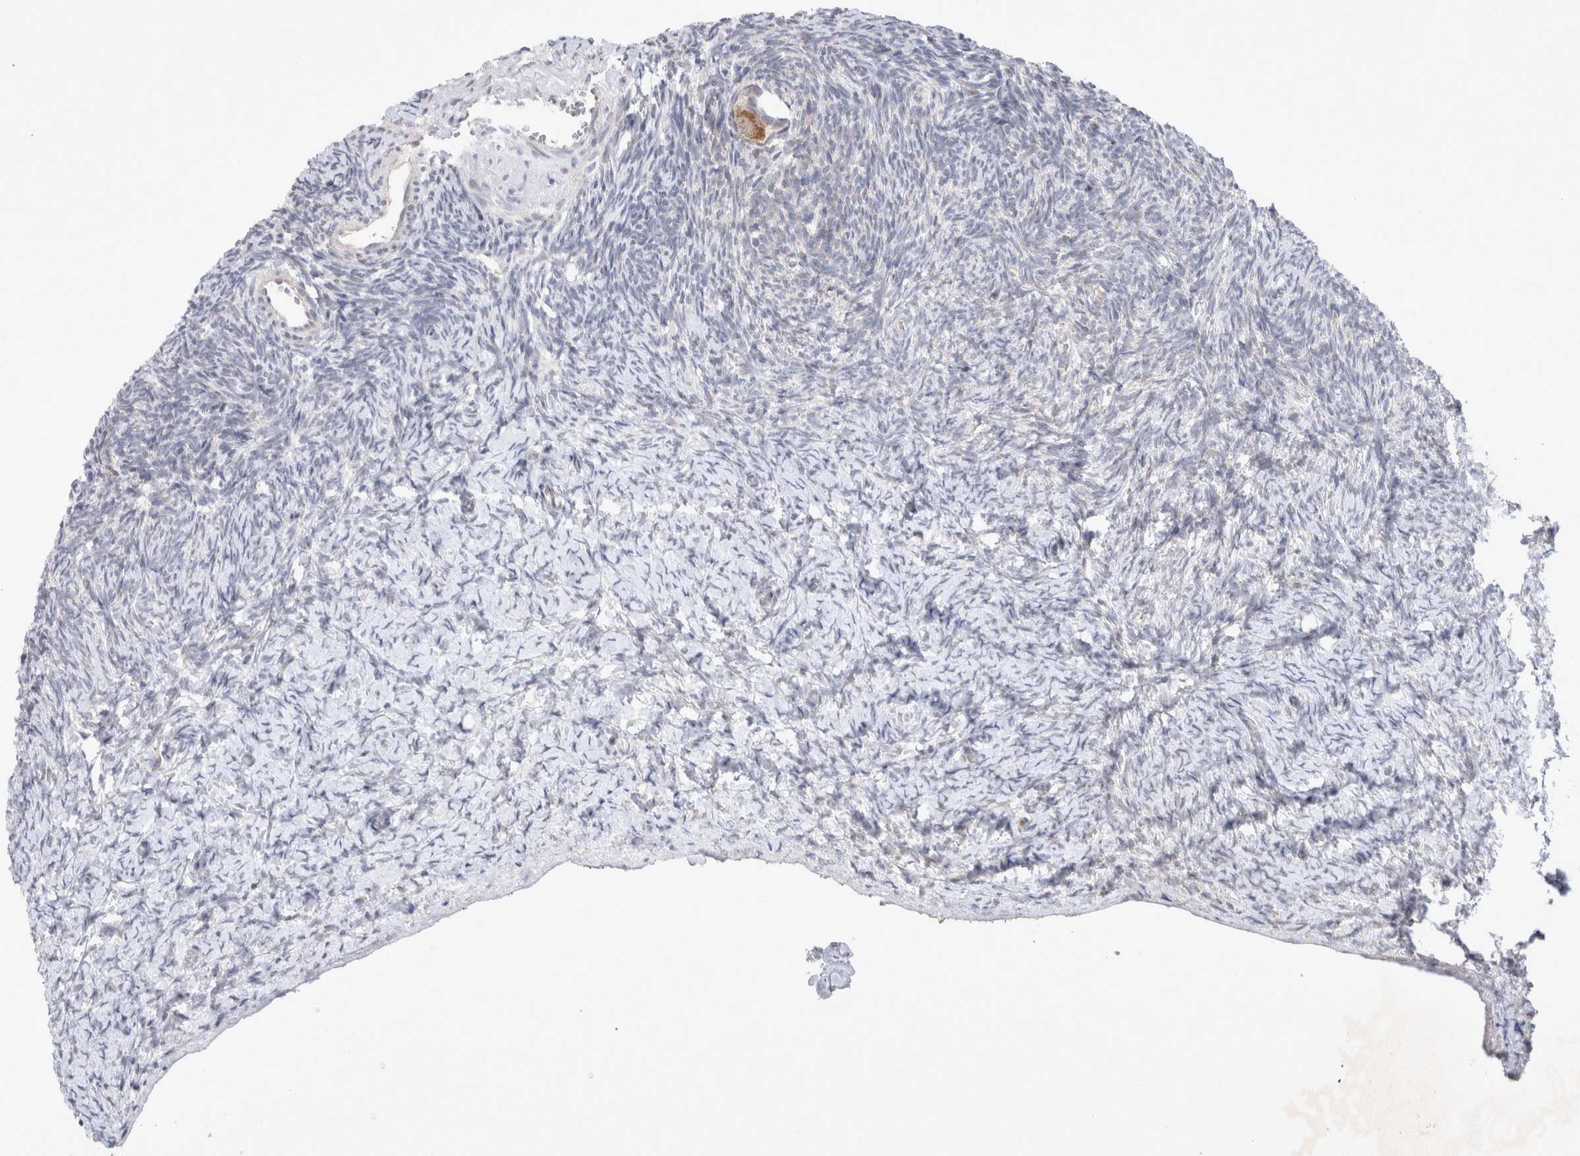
{"staining": {"intensity": "moderate", "quantity": ">75%", "location": "nuclear"}, "tissue": "ovary", "cell_type": "Follicle cells", "image_type": "normal", "snomed": [{"axis": "morphology", "description": "Normal tissue, NOS"}, {"axis": "topography", "description": "Ovary"}], "caption": "Unremarkable ovary reveals moderate nuclear positivity in about >75% of follicle cells The staining was performed using DAB (3,3'-diaminobenzidine), with brown indicating positive protein expression. Nuclei are stained blue with hematoxylin..", "gene": "MRPL37", "patient": {"sex": "female", "age": 34}}